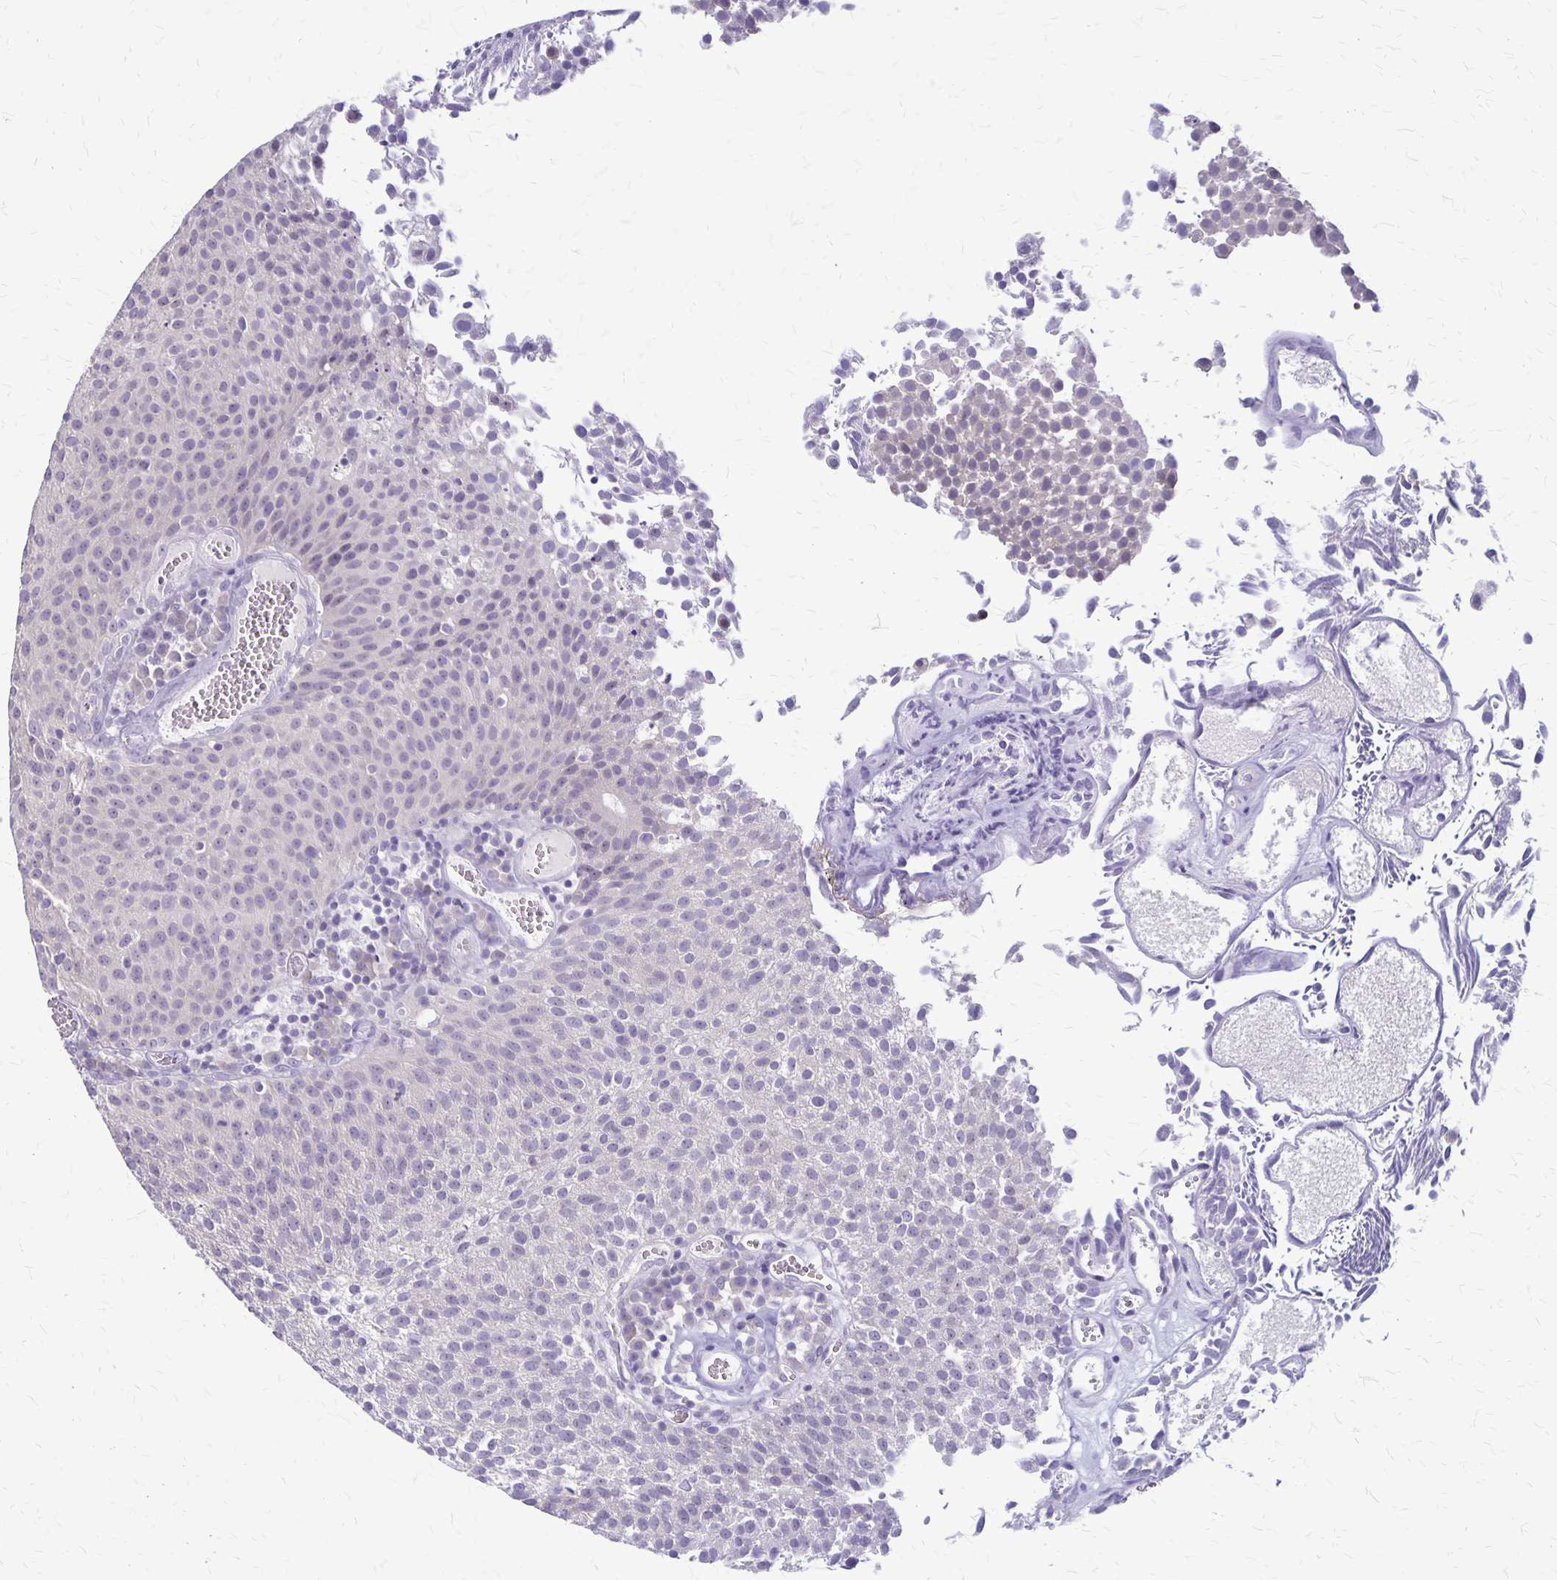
{"staining": {"intensity": "negative", "quantity": "none", "location": "none"}, "tissue": "urothelial cancer", "cell_type": "Tumor cells", "image_type": "cancer", "snomed": [{"axis": "morphology", "description": "Urothelial carcinoma, Low grade"}, {"axis": "topography", "description": "Urinary bladder"}], "caption": "Tumor cells show no significant staining in urothelial carcinoma (low-grade). (Brightfield microscopy of DAB (3,3'-diaminobenzidine) IHC at high magnification).", "gene": "PLXNB3", "patient": {"sex": "female", "age": 79}}